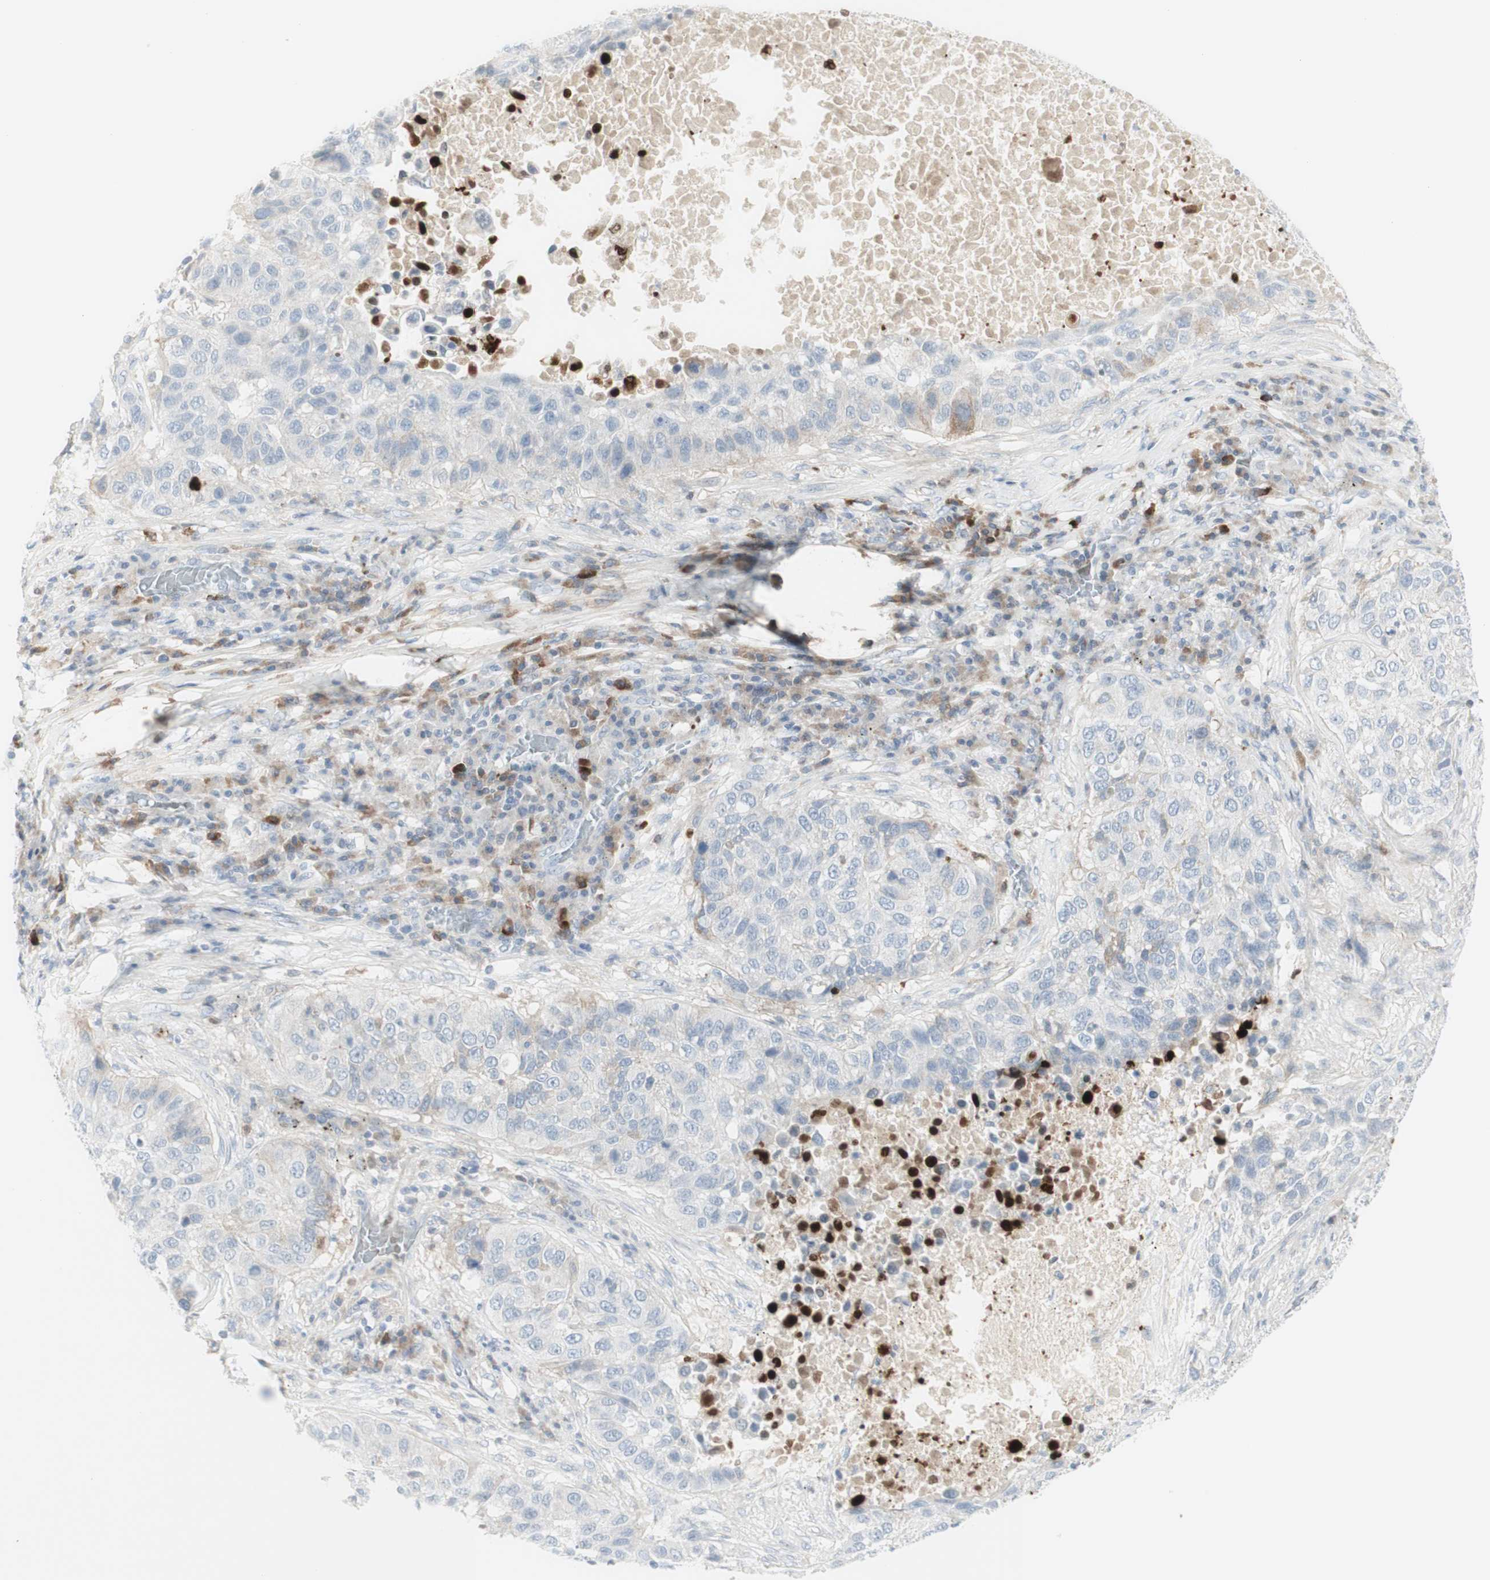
{"staining": {"intensity": "weak", "quantity": "<25%", "location": "cytoplasmic/membranous"}, "tissue": "lung cancer", "cell_type": "Tumor cells", "image_type": "cancer", "snomed": [{"axis": "morphology", "description": "Squamous cell carcinoma, NOS"}, {"axis": "topography", "description": "Lung"}], "caption": "This photomicrograph is of lung squamous cell carcinoma stained with immunohistochemistry to label a protein in brown with the nuclei are counter-stained blue. There is no staining in tumor cells.", "gene": "MDK", "patient": {"sex": "male", "age": 57}}